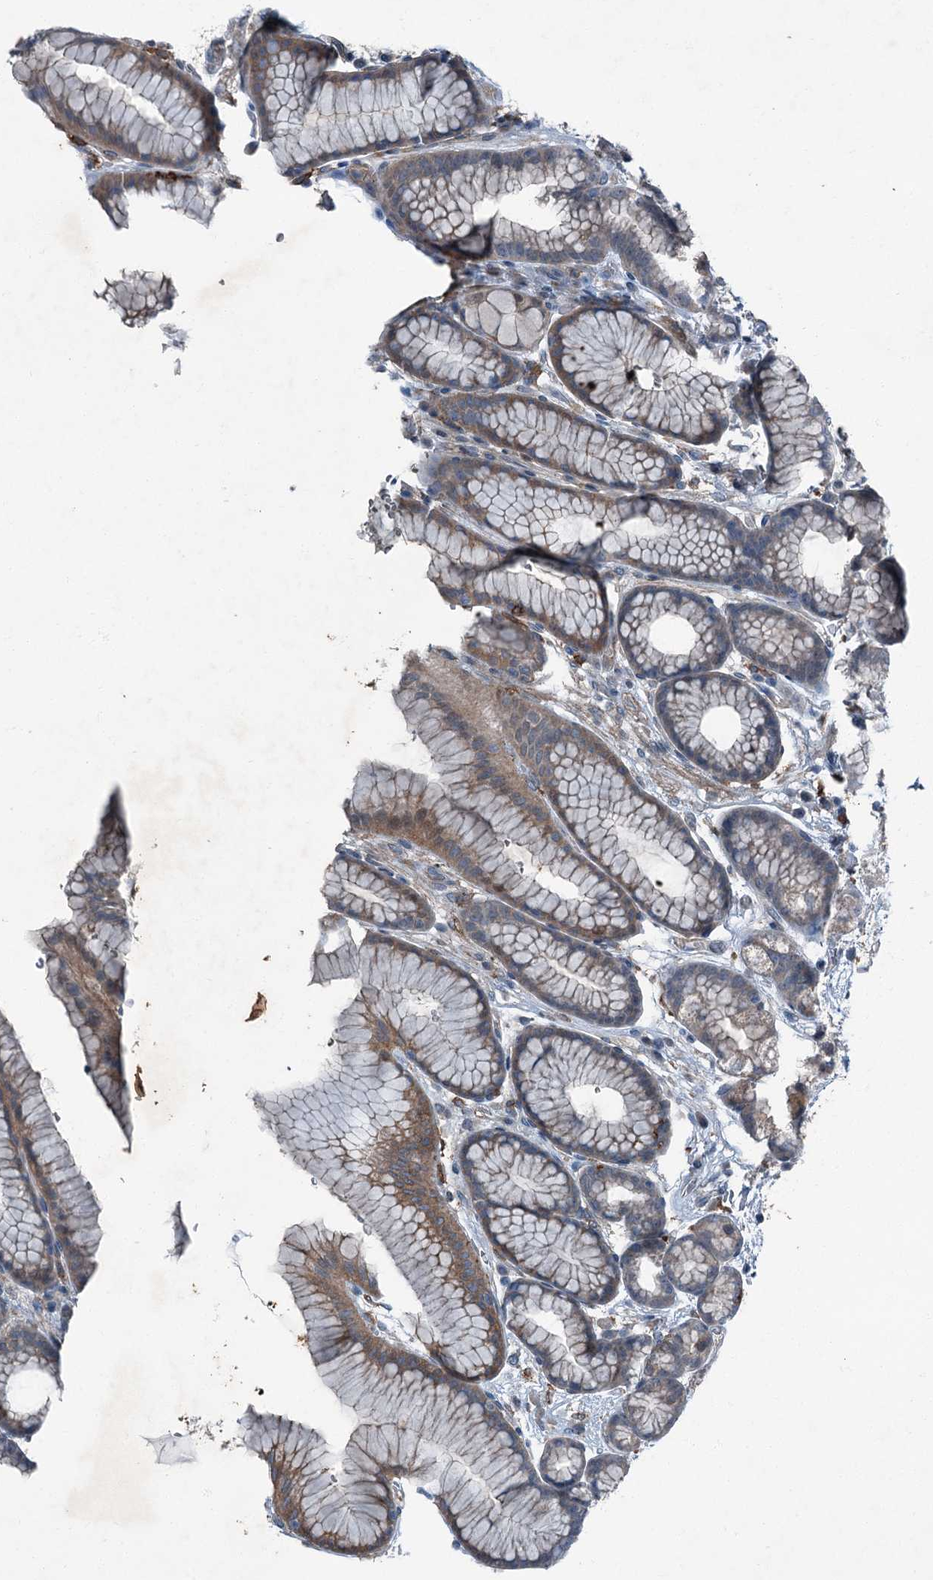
{"staining": {"intensity": "weak", "quantity": ">75%", "location": "cytoplasmic/membranous"}, "tissue": "stomach", "cell_type": "Glandular cells", "image_type": "normal", "snomed": [{"axis": "morphology", "description": "Normal tissue, NOS"}, {"axis": "morphology", "description": "Adenocarcinoma, NOS"}, {"axis": "topography", "description": "Stomach"}], "caption": "Glandular cells display low levels of weak cytoplasmic/membranous staining in about >75% of cells in unremarkable human stomach.", "gene": "AXL", "patient": {"sex": "male", "age": 57}}